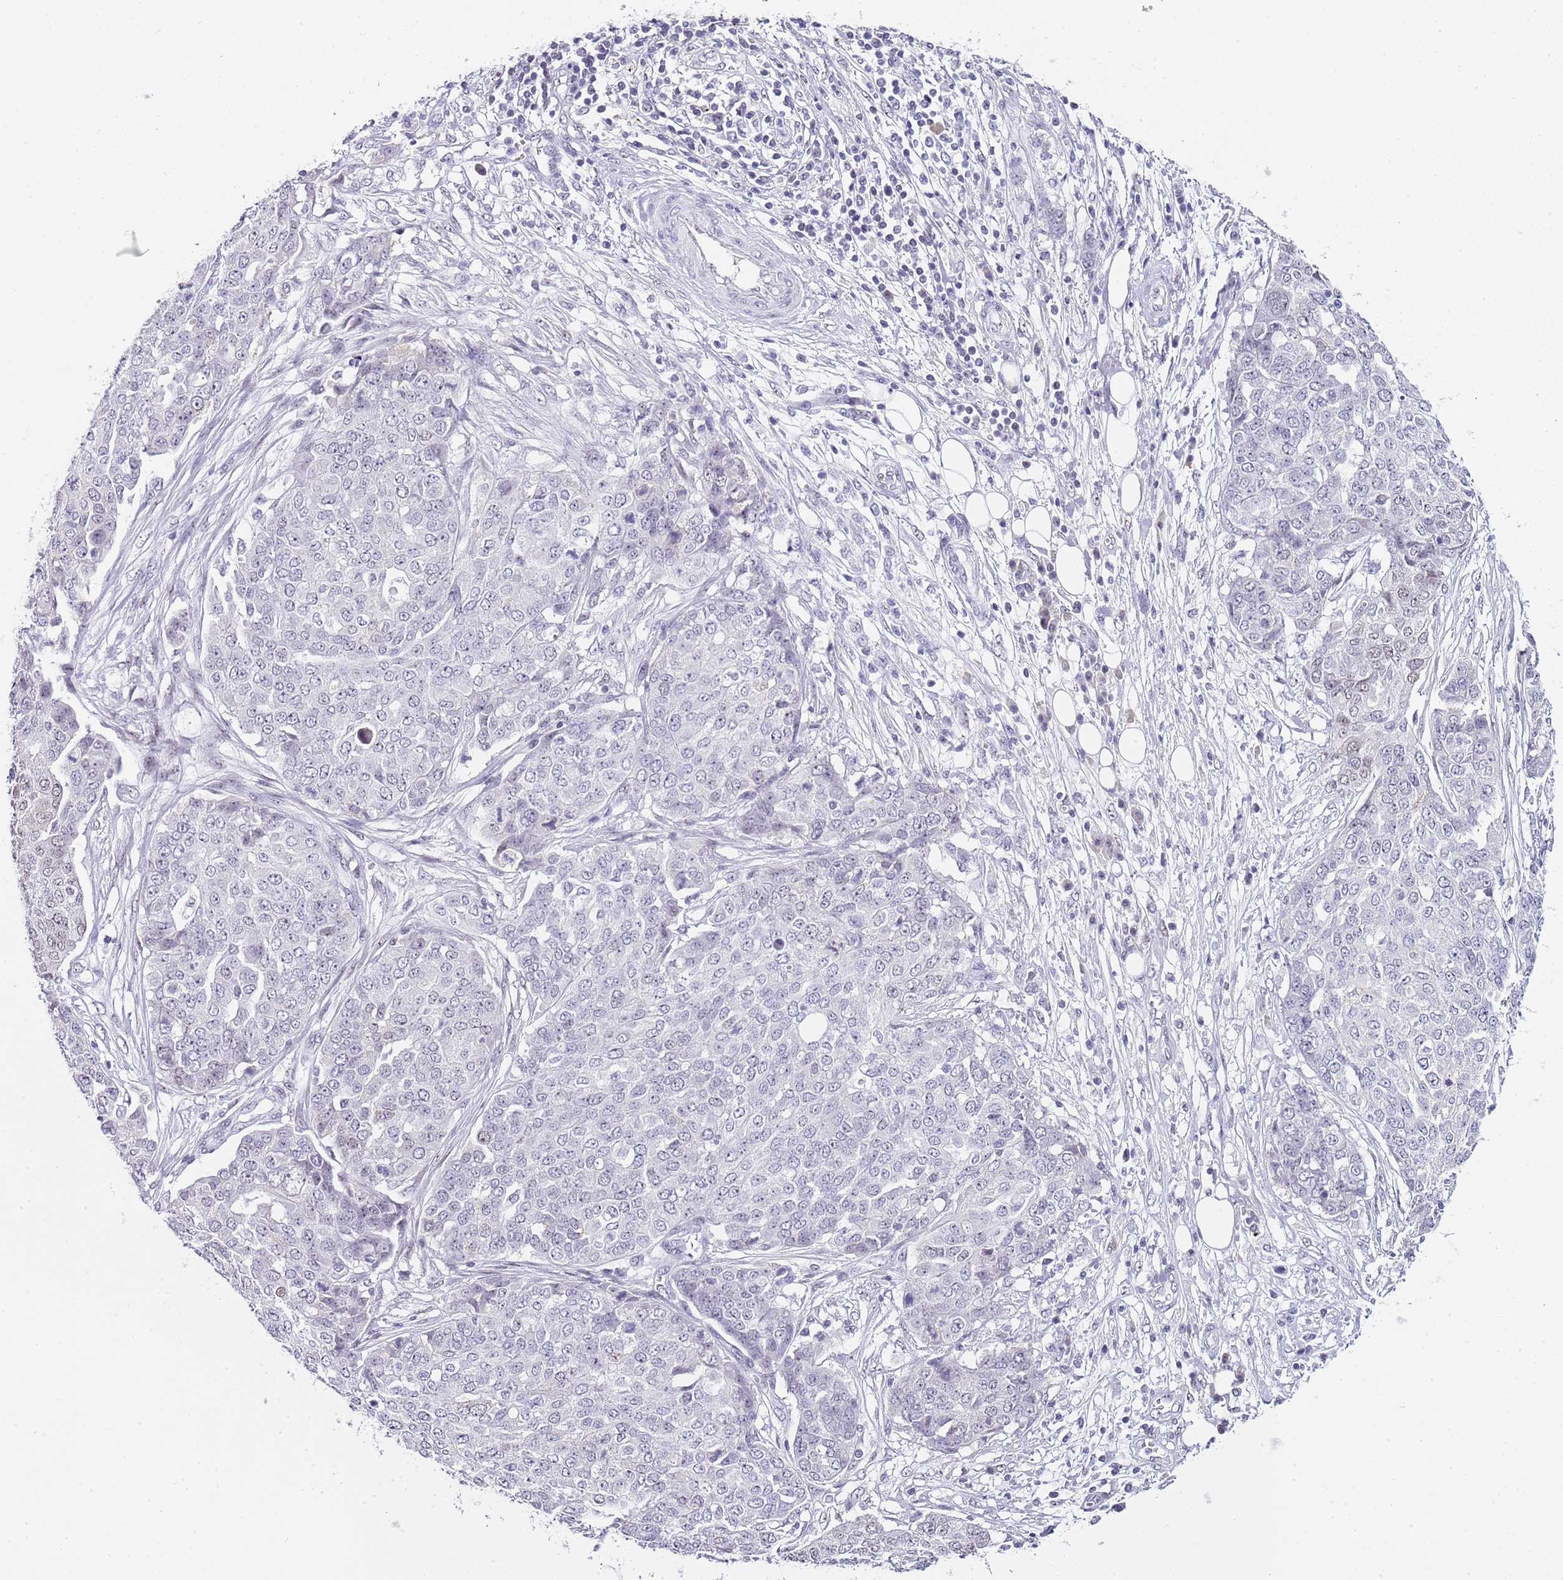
{"staining": {"intensity": "negative", "quantity": "none", "location": "none"}, "tissue": "ovarian cancer", "cell_type": "Tumor cells", "image_type": "cancer", "snomed": [{"axis": "morphology", "description": "Cystadenocarcinoma, serous, NOS"}, {"axis": "topography", "description": "Soft tissue"}, {"axis": "topography", "description": "Ovary"}], "caption": "Human ovarian serous cystadenocarcinoma stained for a protein using immunohistochemistry (IHC) displays no staining in tumor cells.", "gene": "NOP56", "patient": {"sex": "female", "age": 57}}